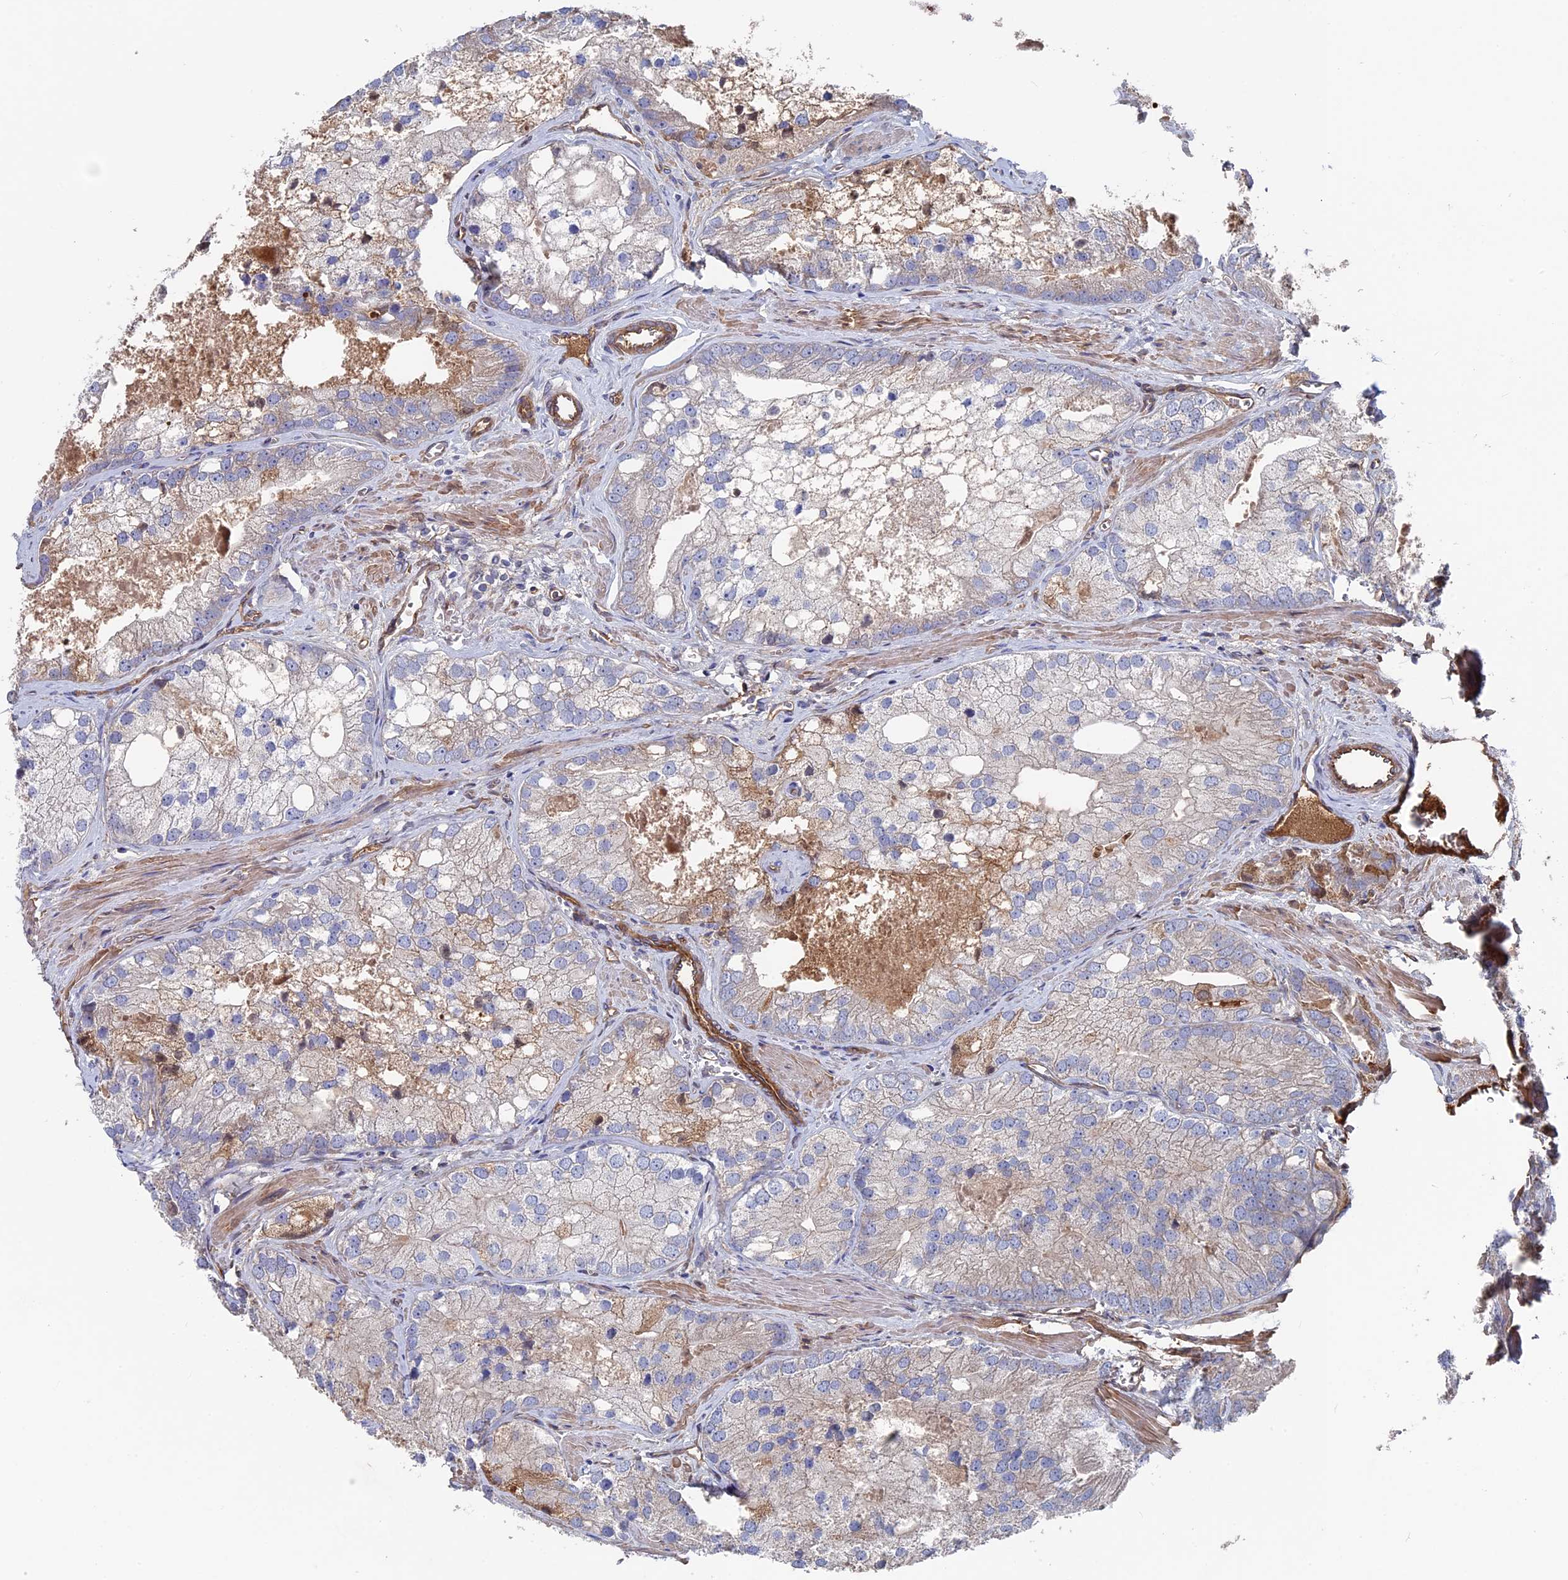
{"staining": {"intensity": "weak", "quantity": "25%-75%", "location": "cytoplasmic/membranous"}, "tissue": "prostate cancer", "cell_type": "Tumor cells", "image_type": "cancer", "snomed": [{"axis": "morphology", "description": "Adenocarcinoma, Low grade"}, {"axis": "topography", "description": "Prostate"}], "caption": "IHC (DAB (3,3'-diaminobenzidine)) staining of human prostate cancer (adenocarcinoma (low-grade)) displays weak cytoplasmic/membranous protein positivity in approximately 25%-75% of tumor cells.", "gene": "RPUSD1", "patient": {"sex": "male", "age": 69}}